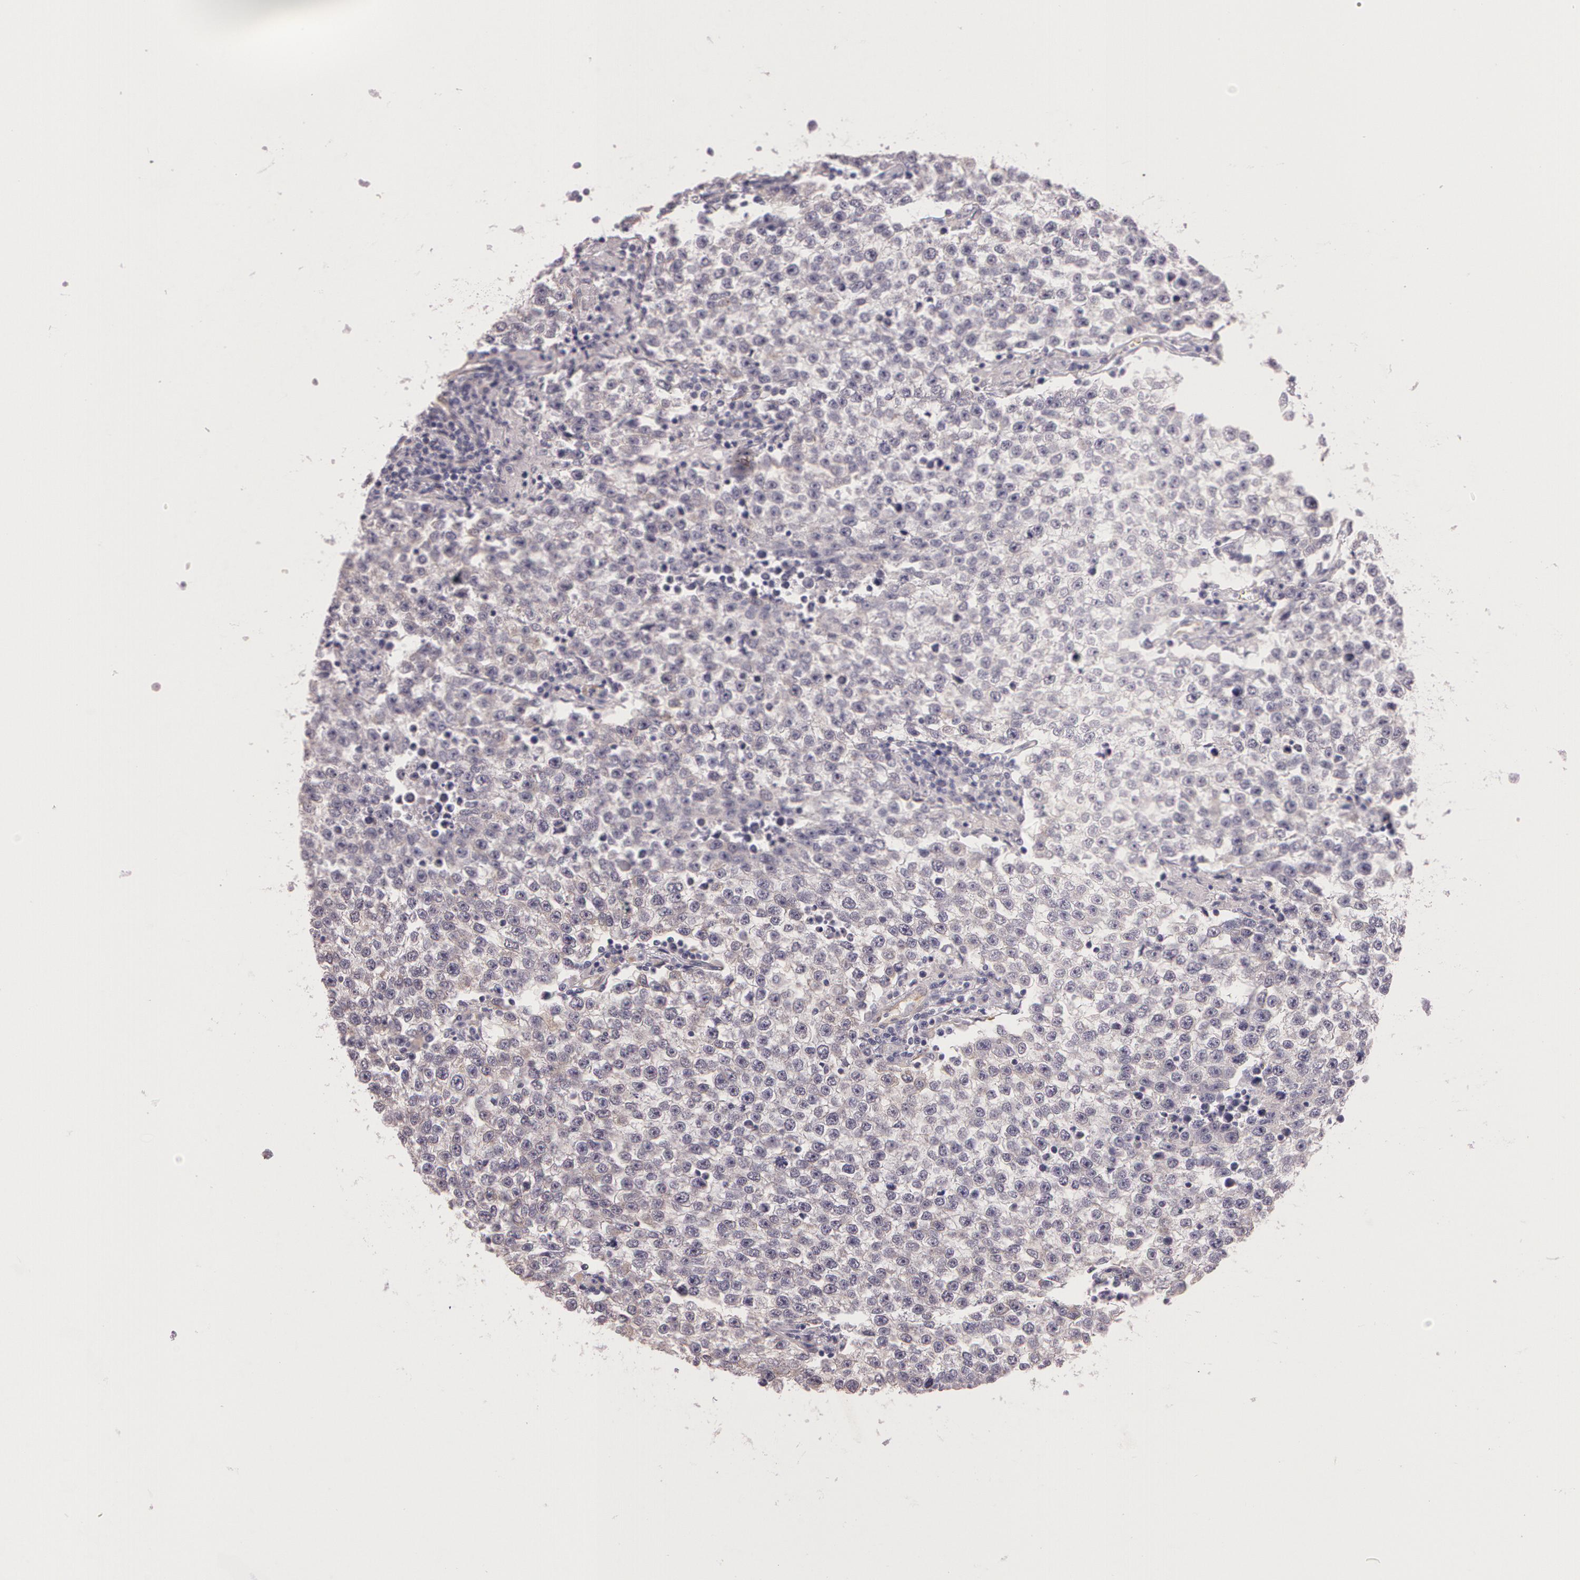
{"staining": {"intensity": "negative", "quantity": "none", "location": "none"}, "tissue": "testis cancer", "cell_type": "Tumor cells", "image_type": "cancer", "snomed": [{"axis": "morphology", "description": "Seminoma, NOS"}, {"axis": "topography", "description": "Testis"}], "caption": "Tumor cells are negative for protein expression in human testis seminoma. Brightfield microscopy of immunohistochemistry stained with DAB (brown) and hematoxylin (blue), captured at high magnification.", "gene": "G2E3", "patient": {"sex": "male", "age": 36}}